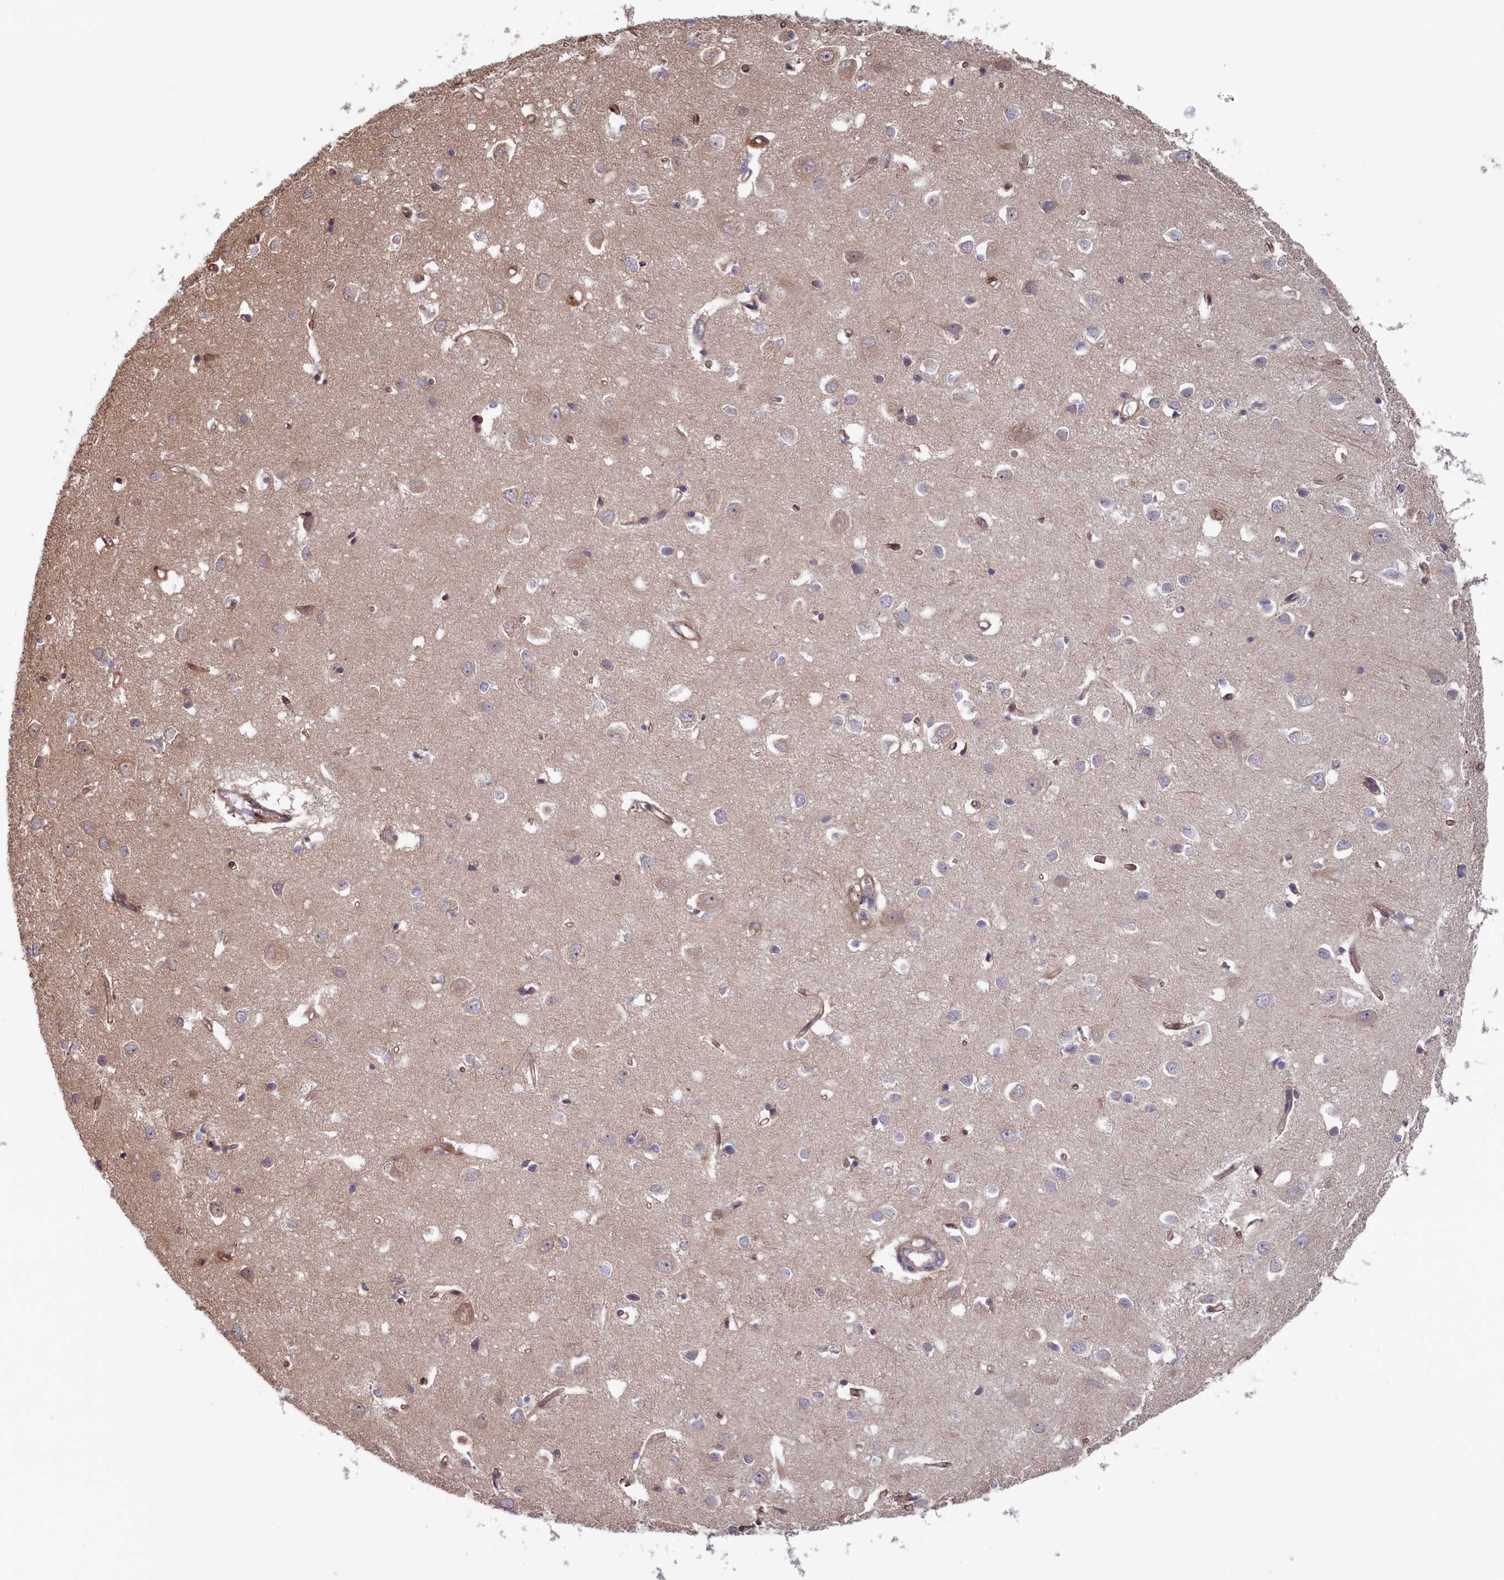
{"staining": {"intensity": "moderate", "quantity": "25%-75%", "location": "cytoplasmic/membranous"}, "tissue": "cerebral cortex", "cell_type": "Endothelial cells", "image_type": "normal", "snomed": [{"axis": "morphology", "description": "Normal tissue, NOS"}, {"axis": "topography", "description": "Cerebral cortex"}], "caption": "Immunohistochemical staining of benign cerebral cortex displays moderate cytoplasmic/membranous protein staining in approximately 25%-75% of endothelial cells. (DAB IHC, brown staining for protein, blue staining for nuclei).", "gene": "RILPL1", "patient": {"sex": "female", "age": 64}}